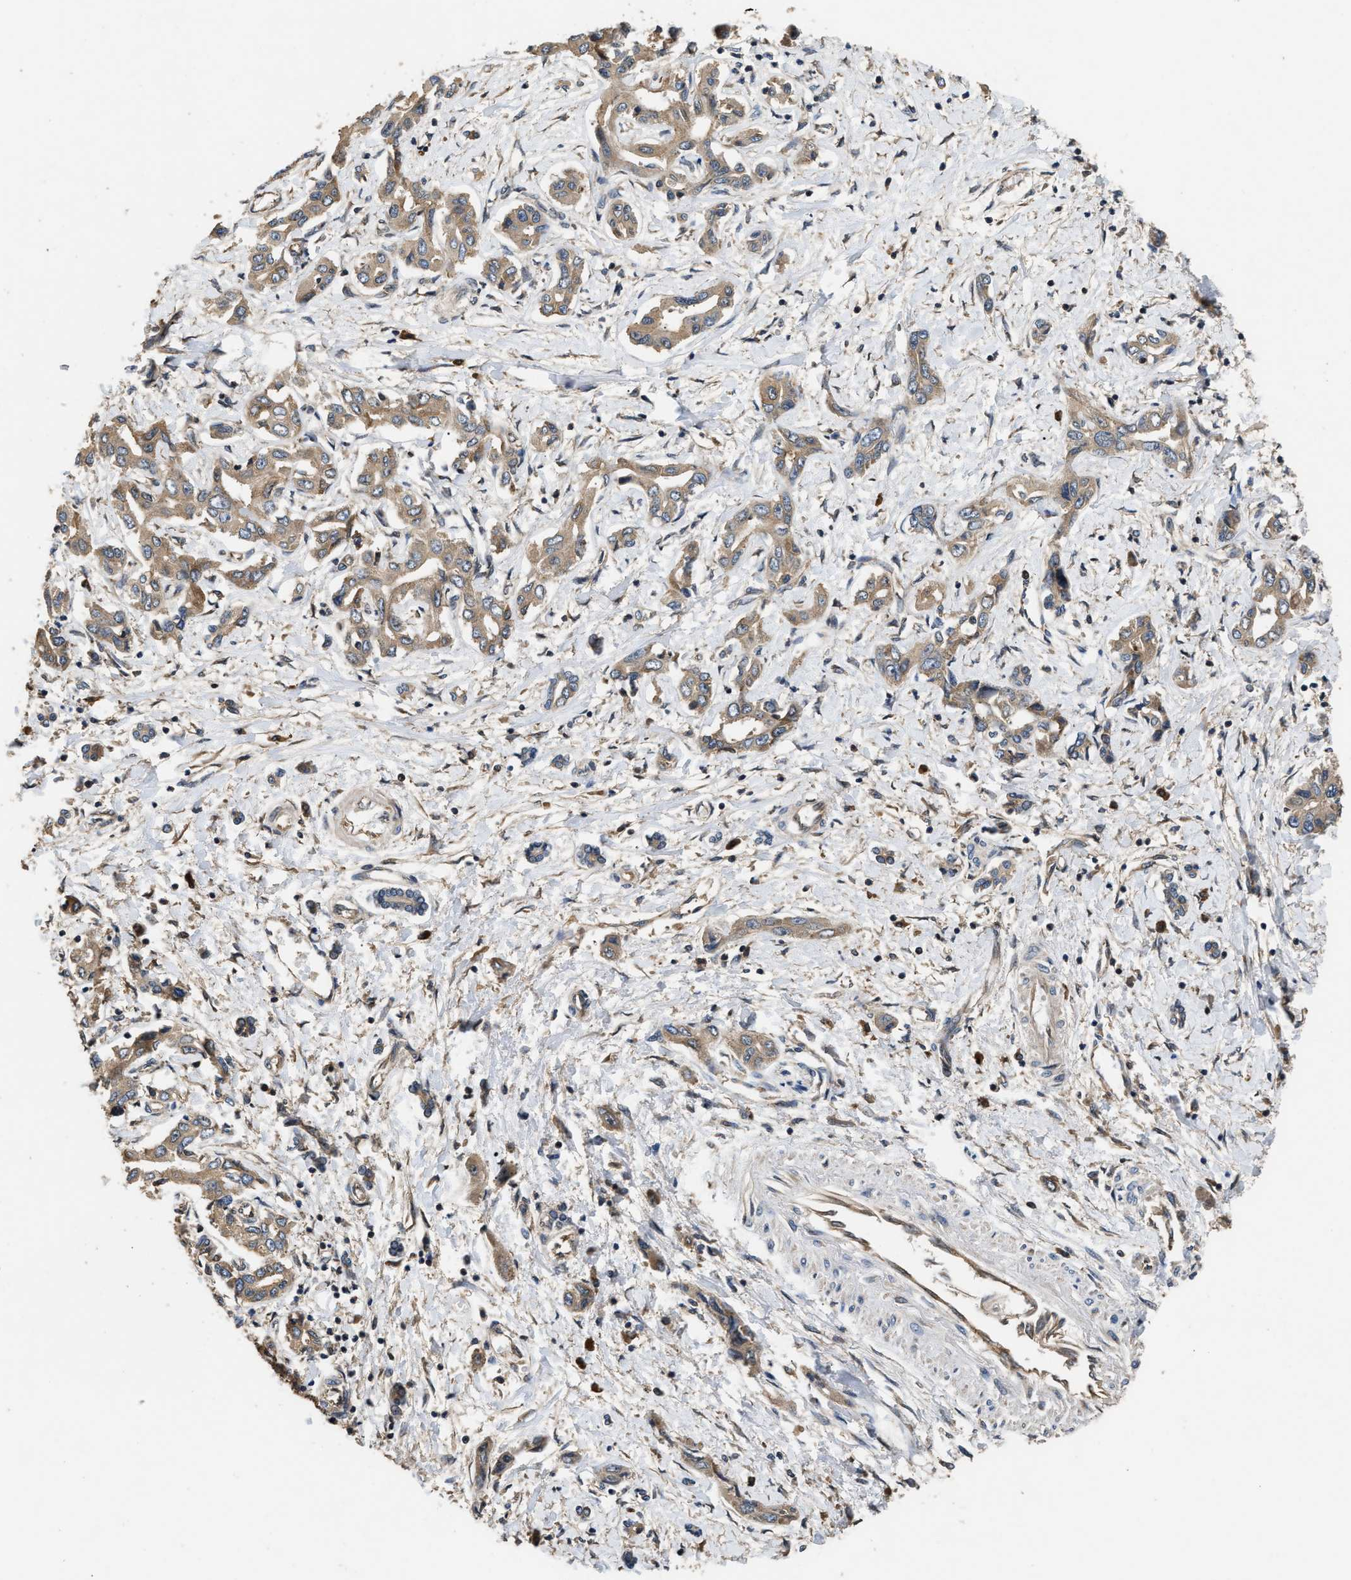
{"staining": {"intensity": "moderate", "quantity": ">75%", "location": "cytoplasmic/membranous"}, "tissue": "liver cancer", "cell_type": "Tumor cells", "image_type": "cancer", "snomed": [{"axis": "morphology", "description": "Cholangiocarcinoma"}, {"axis": "topography", "description": "Liver"}], "caption": "Human liver cancer (cholangiocarcinoma) stained with a protein marker demonstrates moderate staining in tumor cells.", "gene": "DNAJC2", "patient": {"sex": "male", "age": 59}}